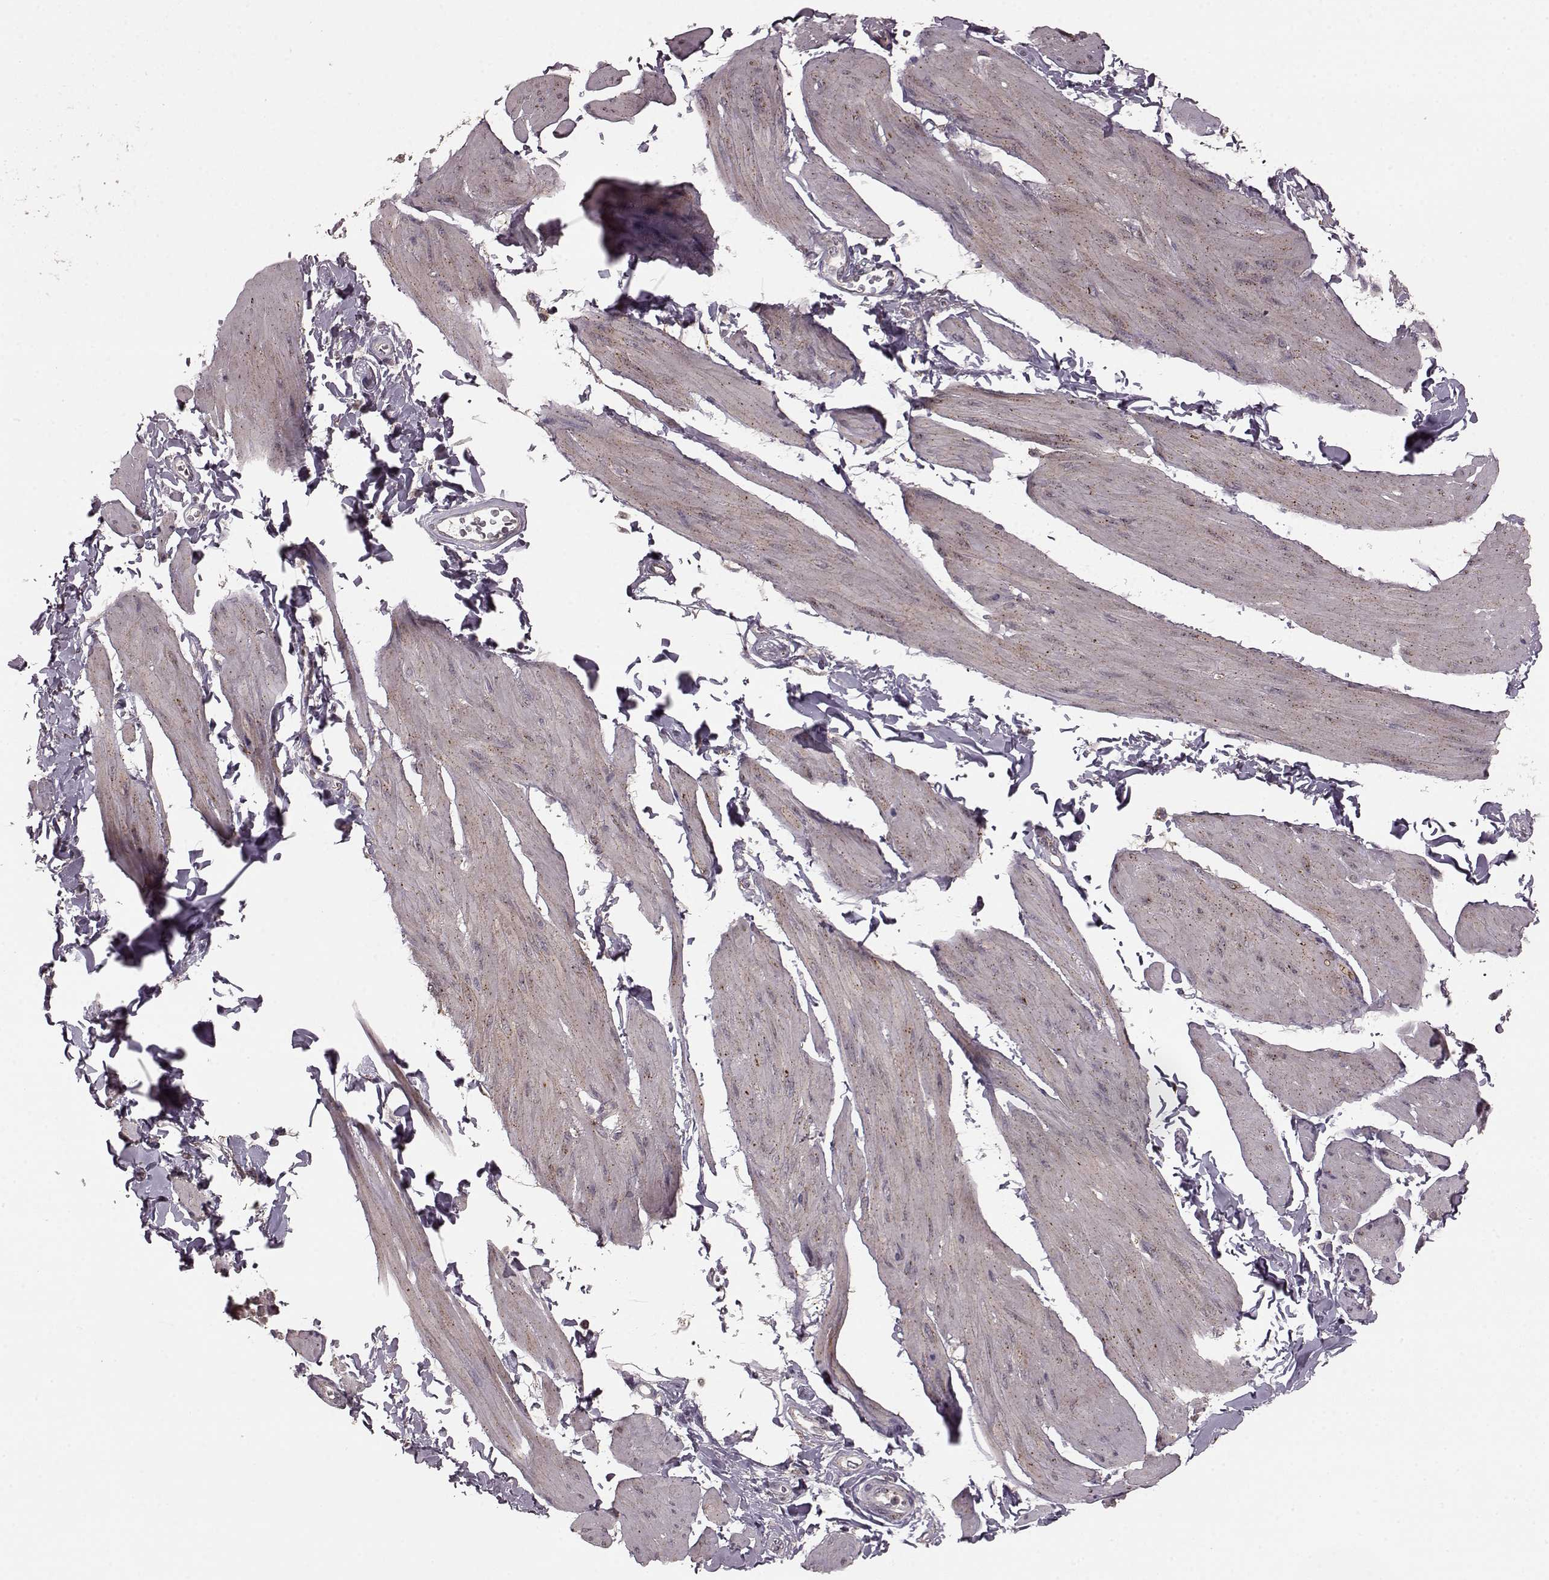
{"staining": {"intensity": "weak", "quantity": "<25%", "location": "cytoplasmic/membranous"}, "tissue": "smooth muscle", "cell_type": "Smooth muscle cells", "image_type": "normal", "snomed": [{"axis": "morphology", "description": "Normal tissue, NOS"}, {"axis": "topography", "description": "Adipose tissue"}, {"axis": "topography", "description": "Smooth muscle"}, {"axis": "topography", "description": "Peripheral nerve tissue"}], "caption": "Immunohistochemical staining of unremarkable smooth muscle reveals no significant positivity in smooth muscle cells. Nuclei are stained in blue.", "gene": "GSS", "patient": {"sex": "male", "age": 83}}